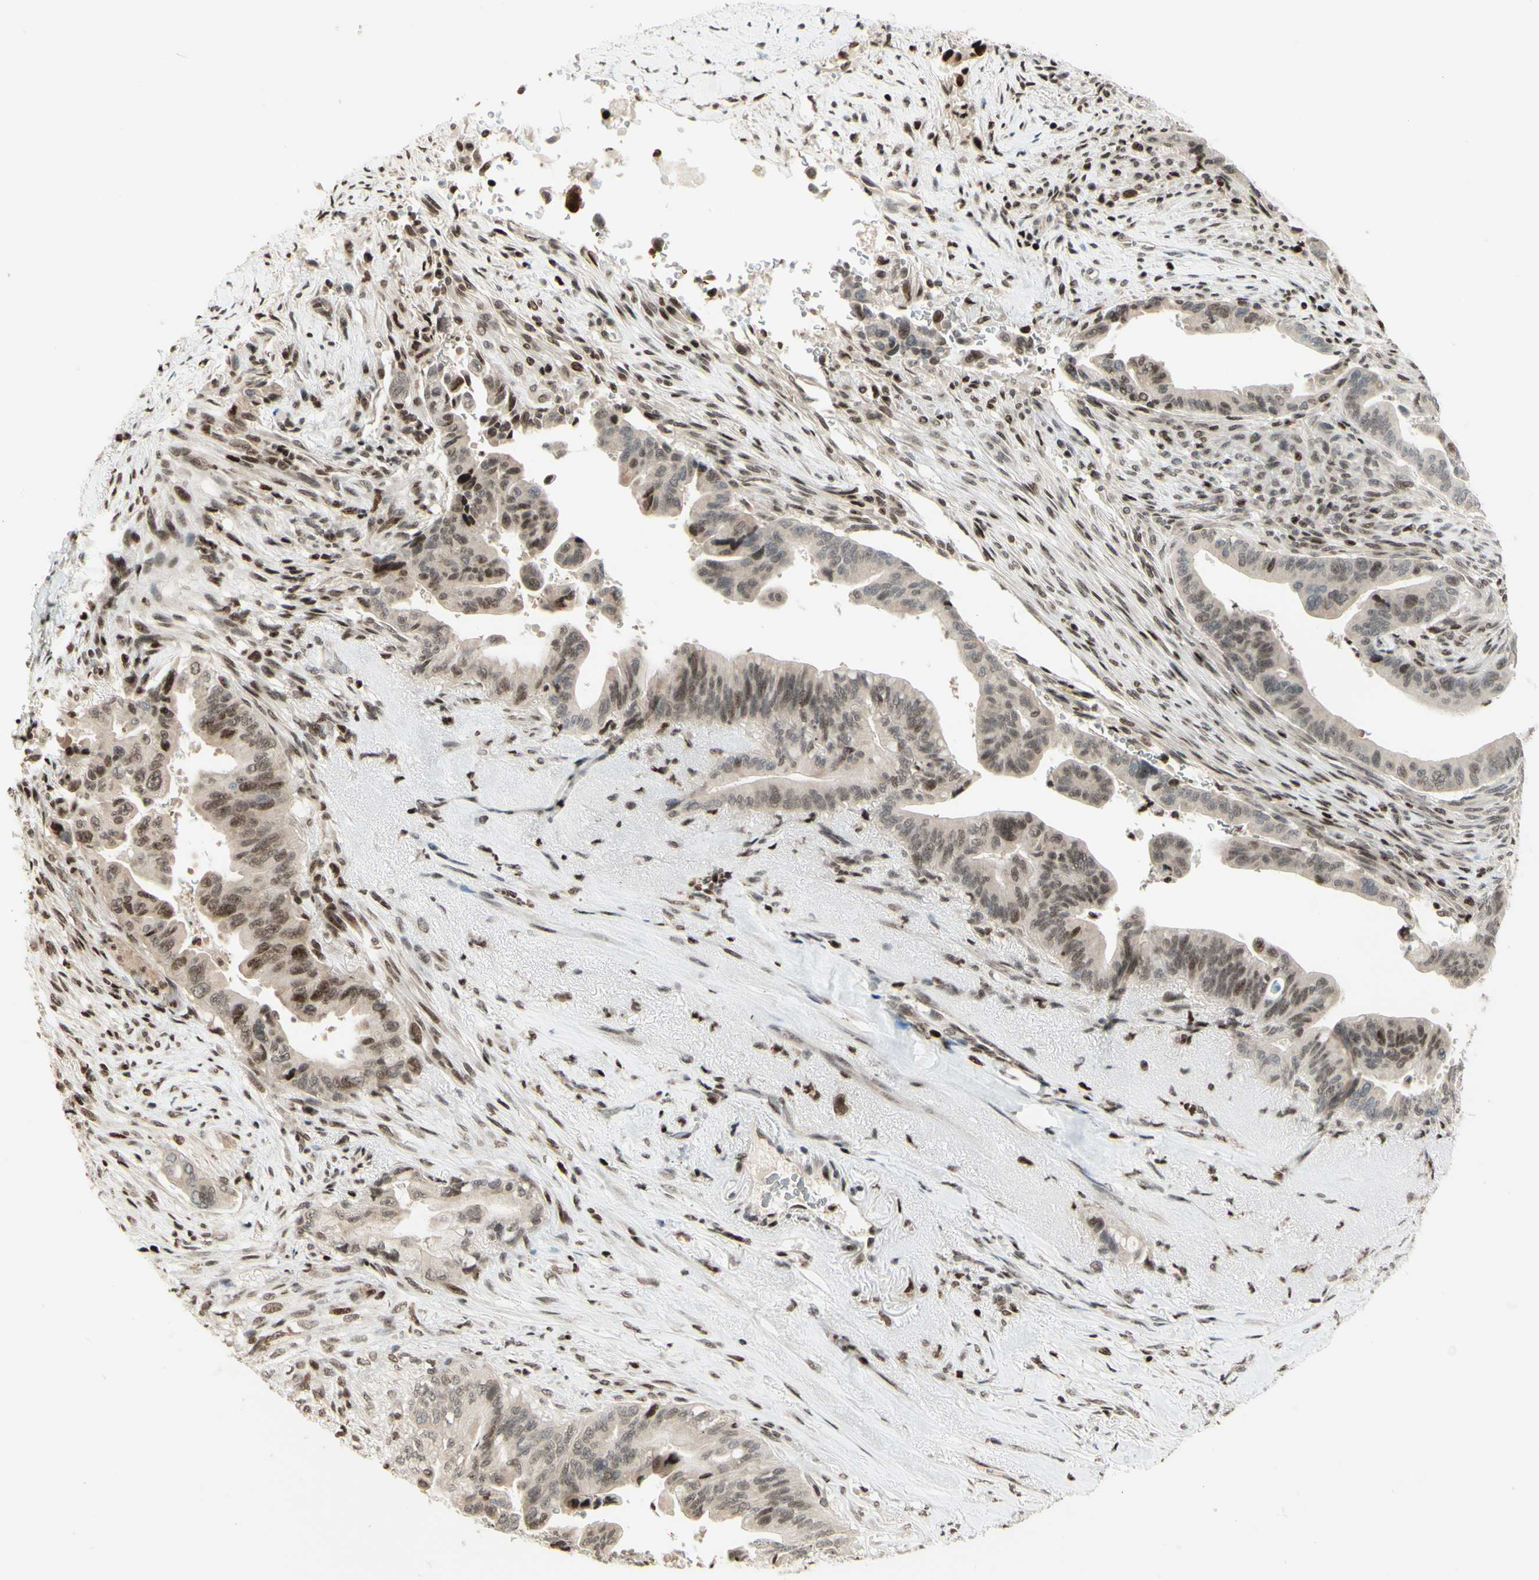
{"staining": {"intensity": "strong", "quantity": "<25%", "location": "cytoplasmic/membranous,nuclear"}, "tissue": "pancreatic cancer", "cell_type": "Tumor cells", "image_type": "cancer", "snomed": [{"axis": "morphology", "description": "Adenocarcinoma, NOS"}, {"axis": "topography", "description": "Pancreas"}], "caption": "About <25% of tumor cells in human pancreatic cancer (adenocarcinoma) demonstrate strong cytoplasmic/membranous and nuclear protein staining as visualized by brown immunohistochemical staining.", "gene": "CDKL5", "patient": {"sex": "male", "age": 70}}